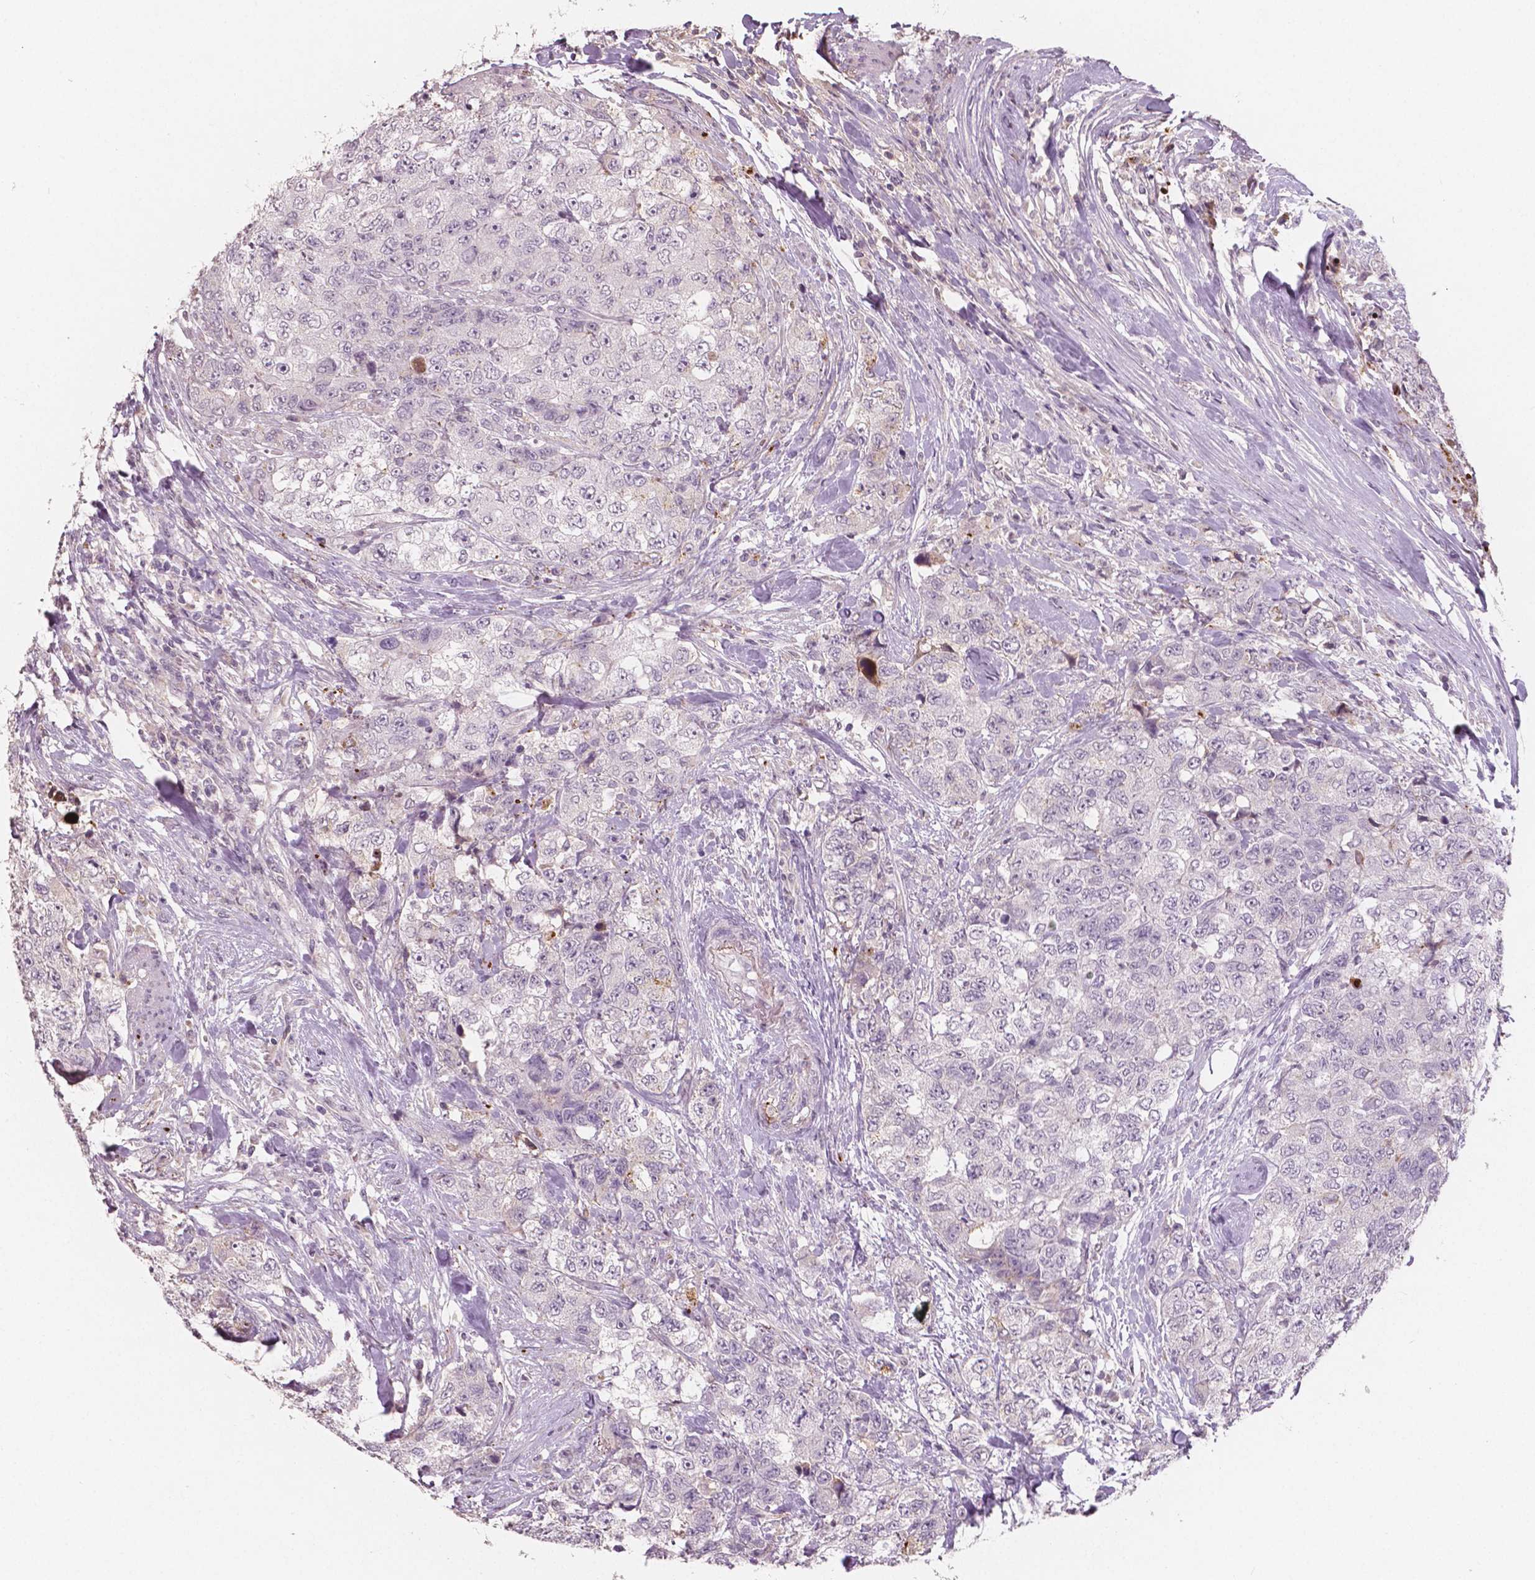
{"staining": {"intensity": "negative", "quantity": "none", "location": "none"}, "tissue": "urothelial cancer", "cell_type": "Tumor cells", "image_type": "cancer", "snomed": [{"axis": "morphology", "description": "Urothelial carcinoma, High grade"}, {"axis": "topography", "description": "Urinary bladder"}], "caption": "This photomicrograph is of urothelial cancer stained with immunohistochemistry to label a protein in brown with the nuclei are counter-stained blue. There is no staining in tumor cells.", "gene": "APOA4", "patient": {"sex": "female", "age": 78}}